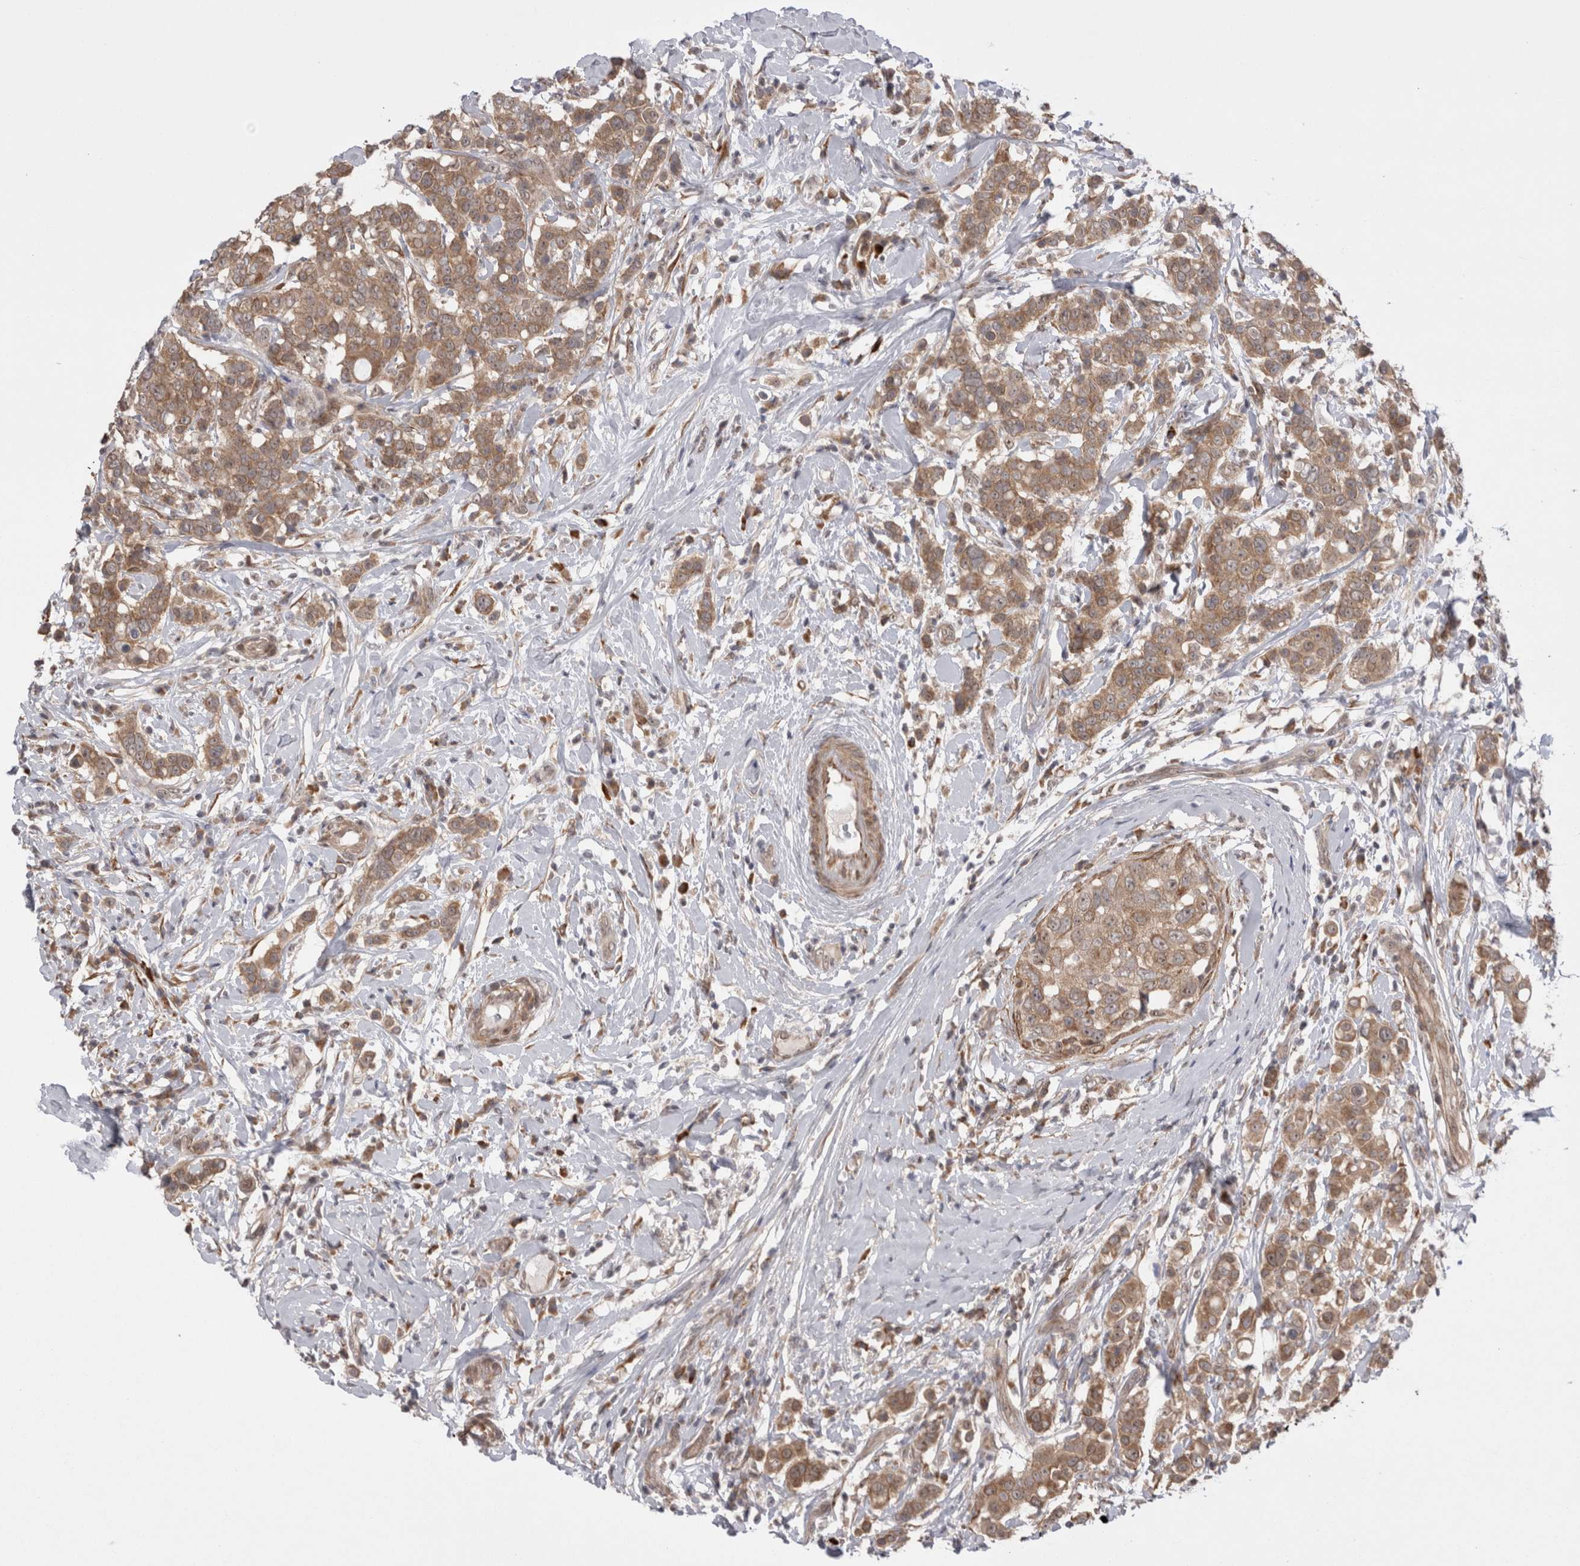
{"staining": {"intensity": "moderate", "quantity": ">75%", "location": "cytoplasmic/membranous"}, "tissue": "breast cancer", "cell_type": "Tumor cells", "image_type": "cancer", "snomed": [{"axis": "morphology", "description": "Duct carcinoma"}, {"axis": "topography", "description": "Breast"}], "caption": "Tumor cells exhibit medium levels of moderate cytoplasmic/membranous positivity in approximately >75% of cells in breast cancer (infiltrating ductal carcinoma). (brown staining indicates protein expression, while blue staining denotes nuclei).", "gene": "EXOSC4", "patient": {"sex": "female", "age": 27}}